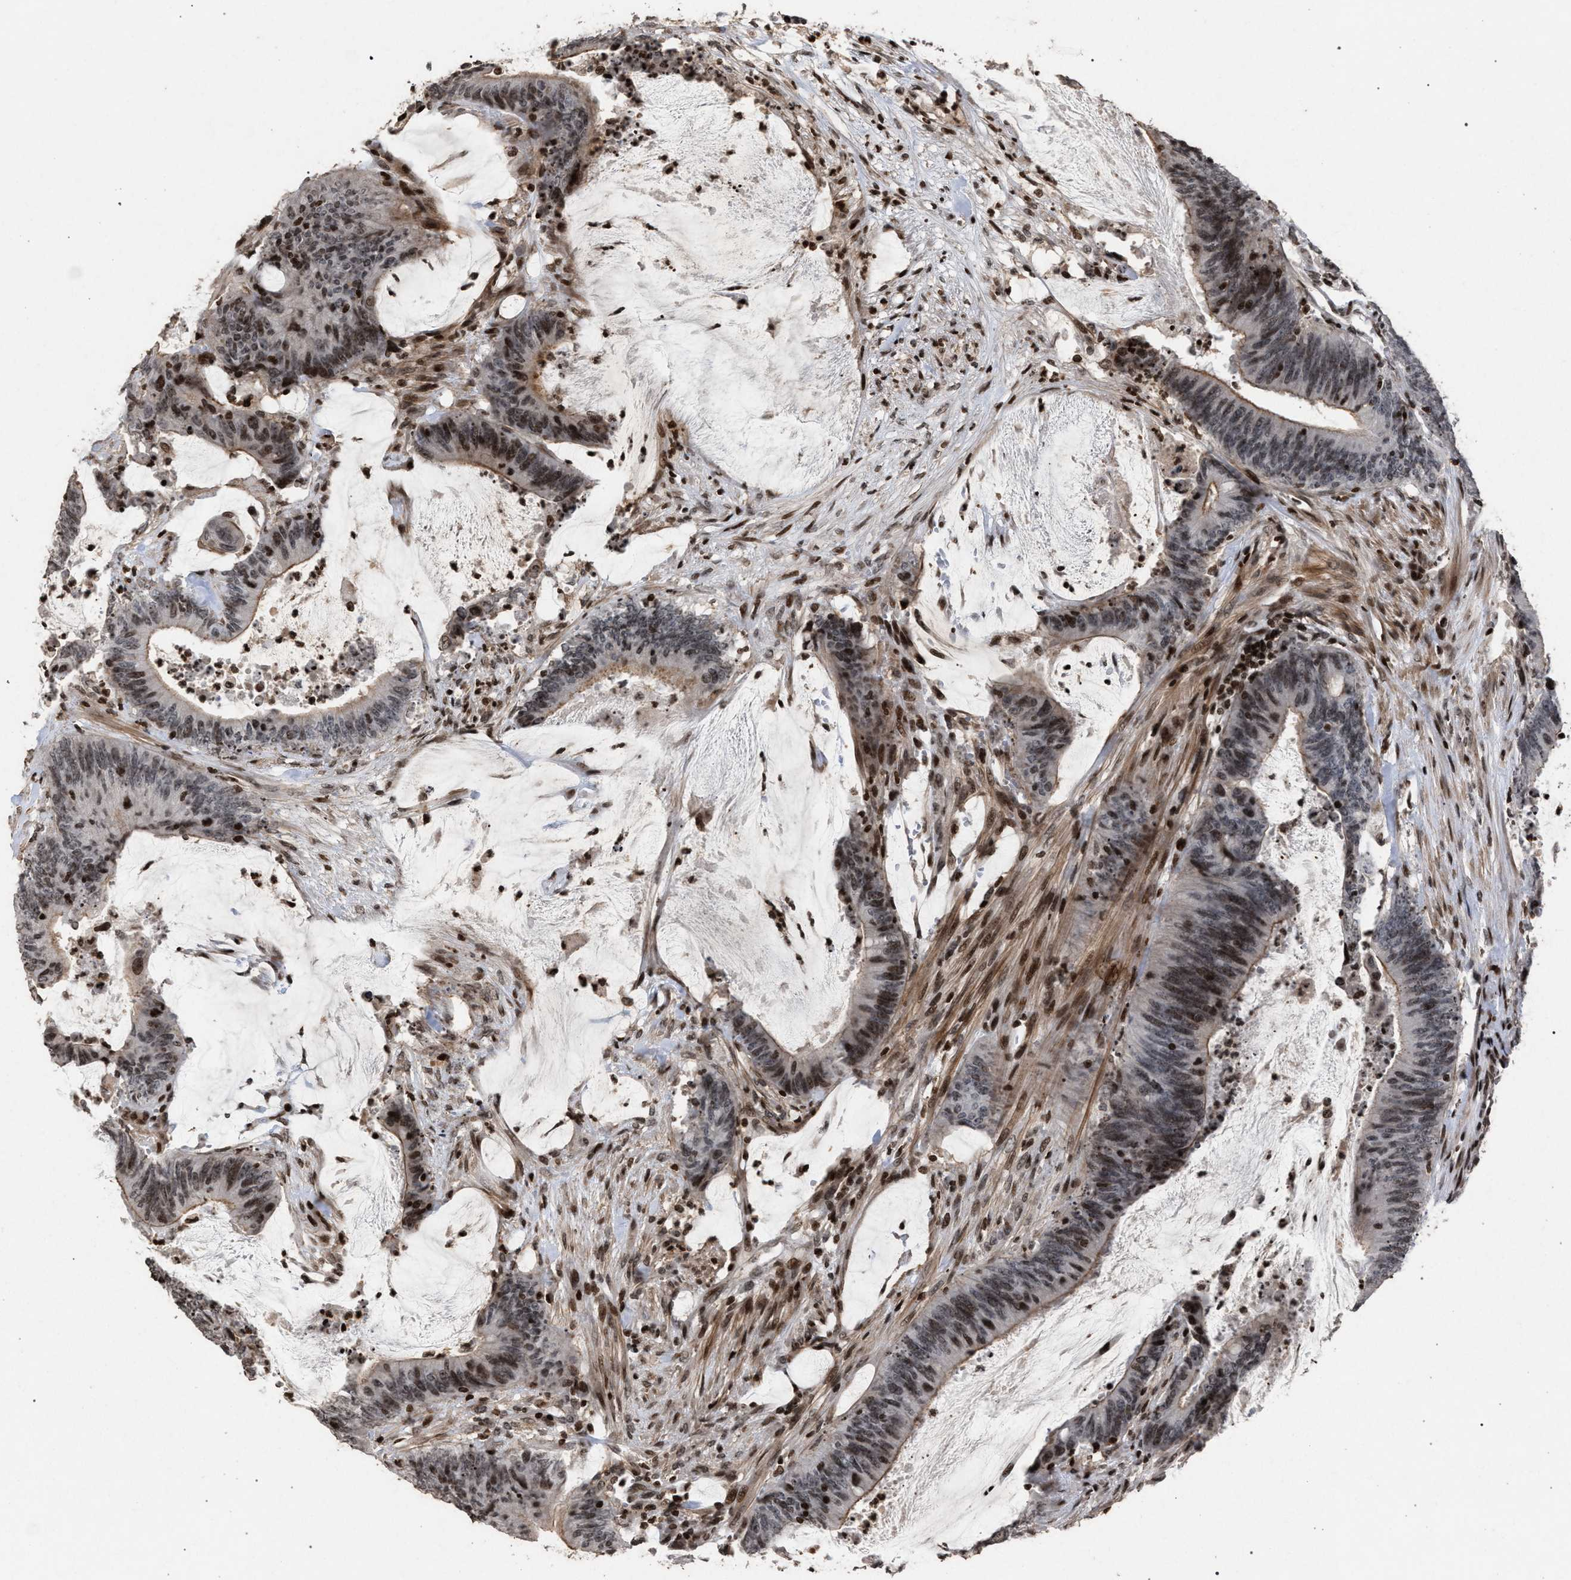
{"staining": {"intensity": "moderate", "quantity": ">75%", "location": "cytoplasmic/membranous,nuclear"}, "tissue": "colorectal cancer", "cell_type": "Tumor cells", "image_type": "cancer", "snomed": [{"axis": "morphology", "description": "Adenocarcinoma, NOS"}, {"axis": "topography", "description": "Rectum"}], "caption": "A brown stain highlights moderate cytoplasmic/membranous and nuclear positivity of a protein in human adenocarcinoma (colorectal) tumor cells. (DAB IHC, brown staining for protein, blue staining for nuclei).", "gene": "FOXD3", "patient": {"sex": "female", "age": 66}}